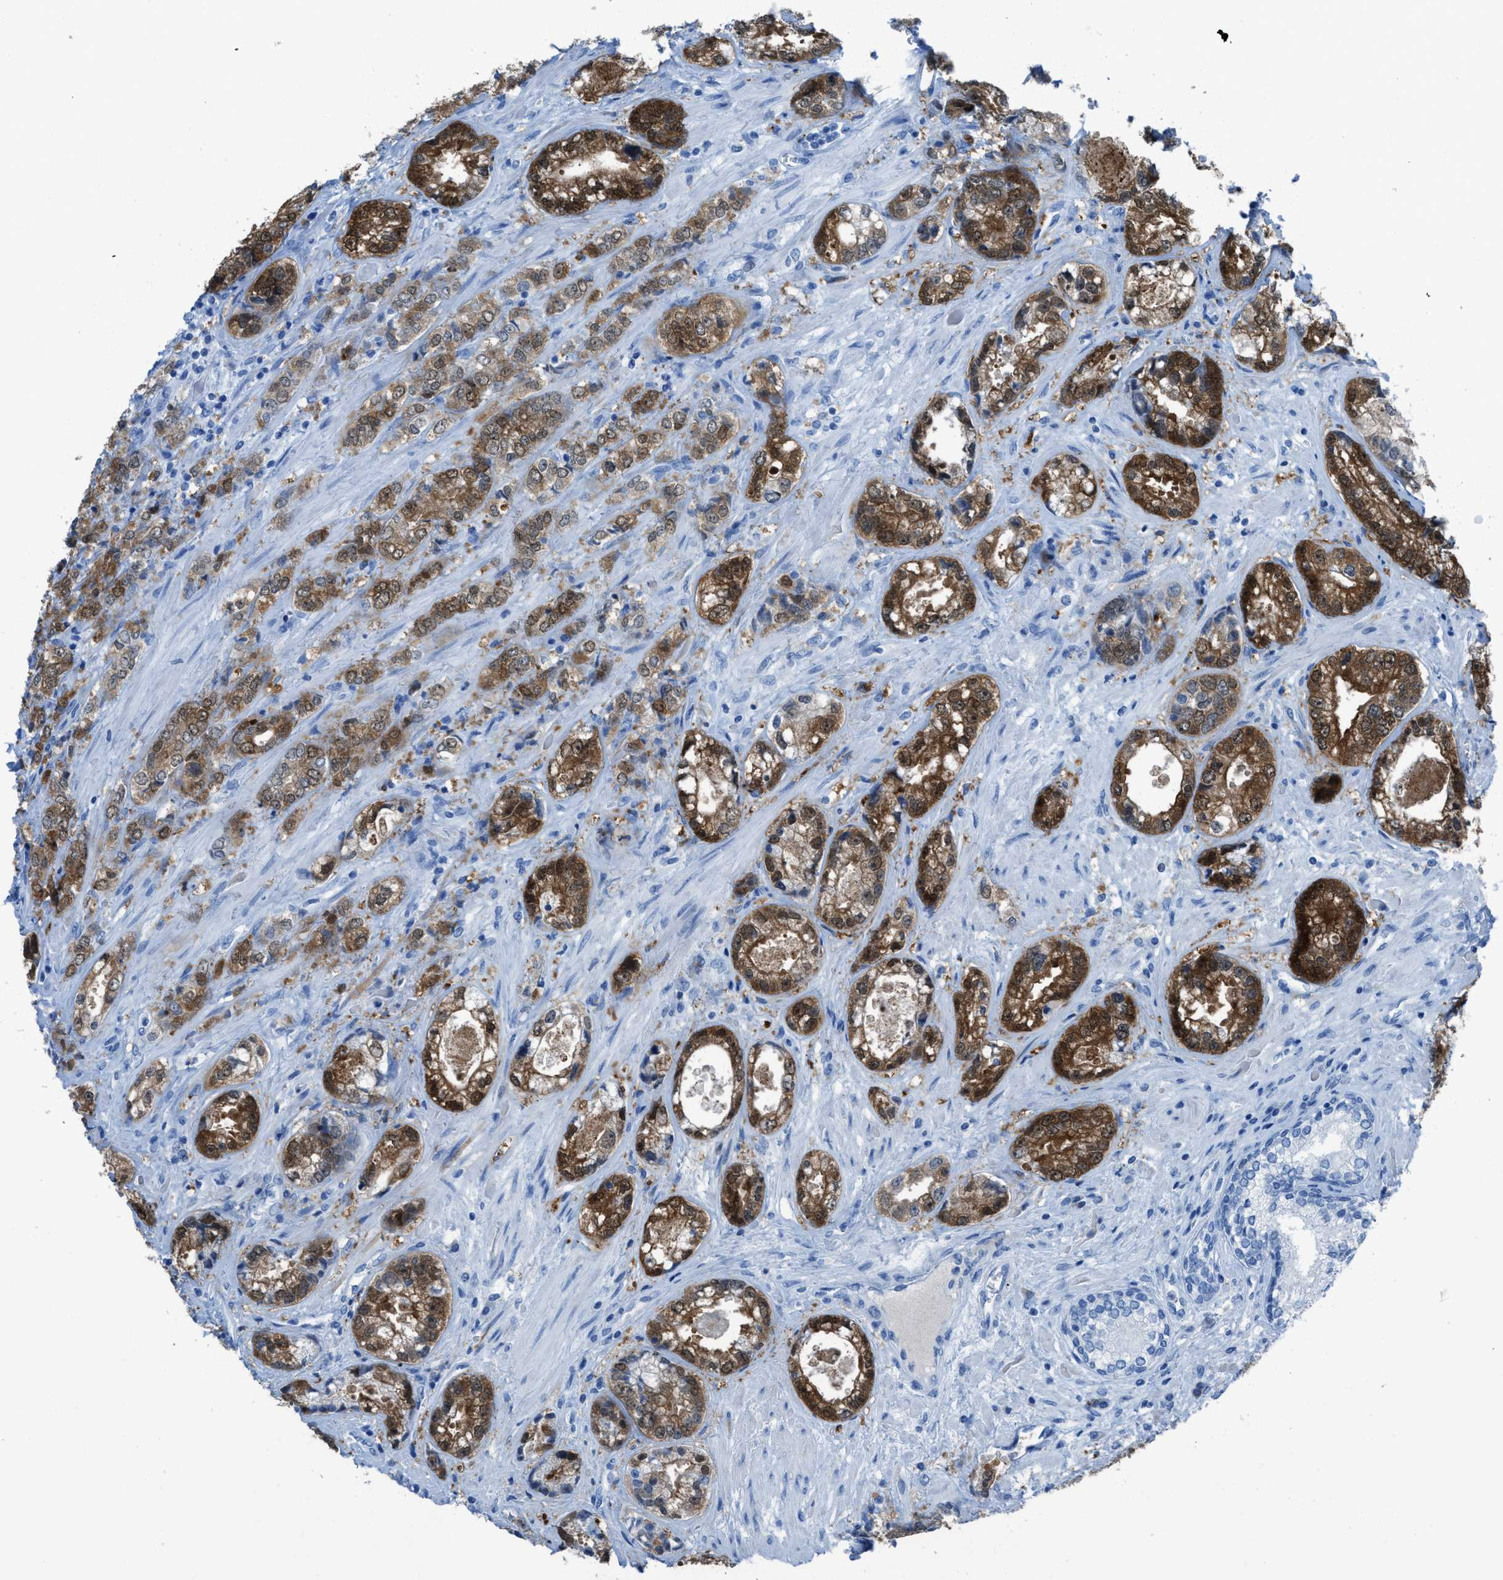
{"staining": {"intensity": "moderate", "quantity": ">75%", "location": "cytoplasmic/membranous,nuclear"}, "tissue": "prostate cancer", "cell_type": "Tumor cells", "image_type": "cancer", "snomed": [{"axis": "morphology", "description": "Adenocarcinoma, High grade"}, {"axis": "topography", "description": "Prostate"}], "caption": "Protein expression analysis of prostate cancer (adenocarcinoma (high-grade)) displays moderate cytoplasmic/membranous and nuclear expression in about >75% of tumor cells.", "gene": "CDKN2A", "patient": {"sex": "male", "age": 61}}